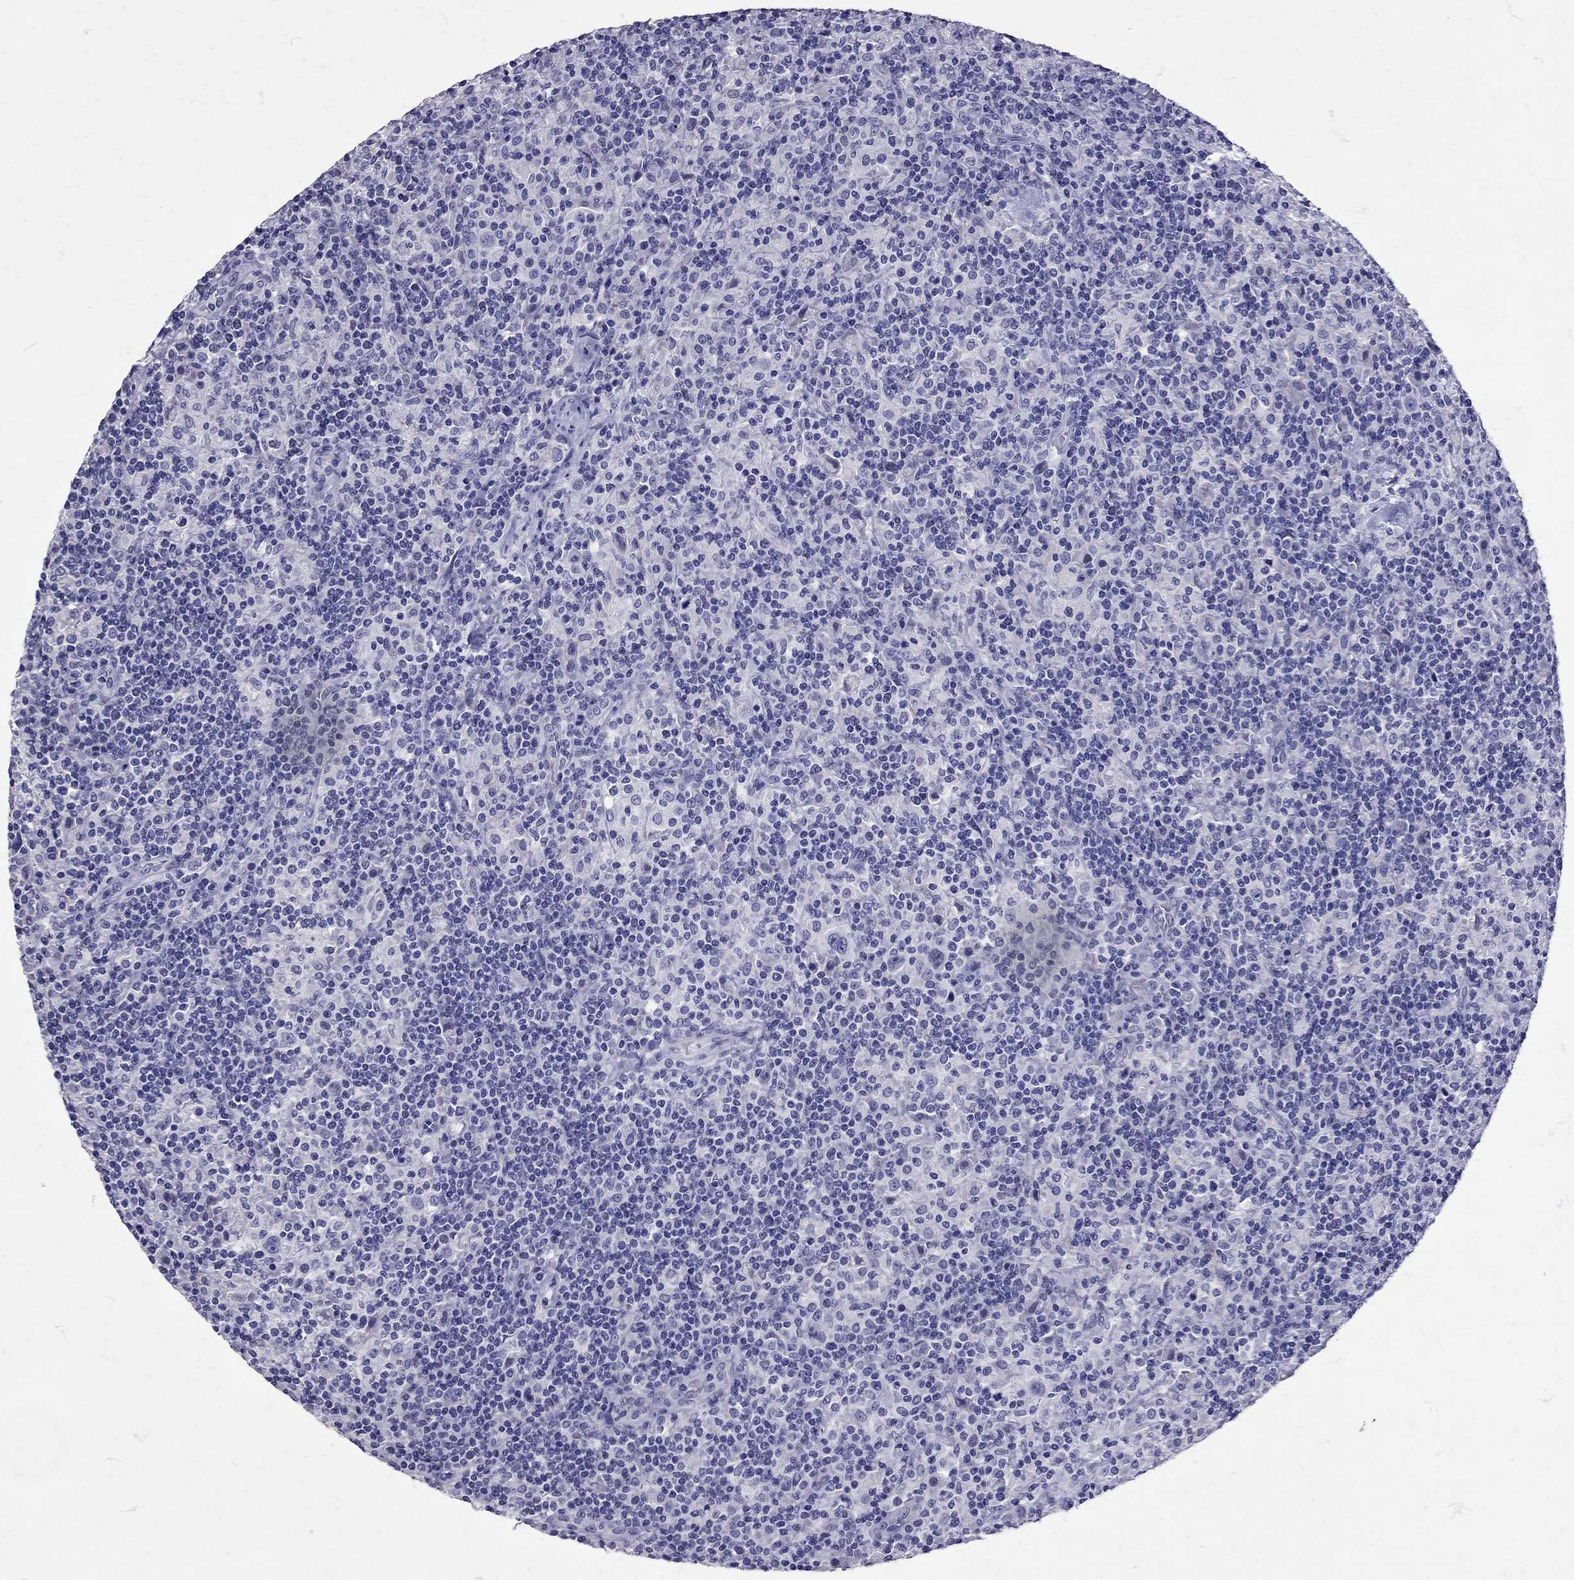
{"staining": {"intensity": "negative", "quantity": "none", "location": "none"}, "tissue": "lymphoma", "cell_type": "Tumor cells", "image_type": "cancer", "snomed": [{"axis": "morphology", "description": "Hodgkin's disease, NOS"}, {"axis": "topography", "description": "Lymph node"}], "caption": "IHC of human Hodgkin's disease reveals no expression in tumor cells.", "gene": "SST", "patient": {"sex": "male", "age": 70}}